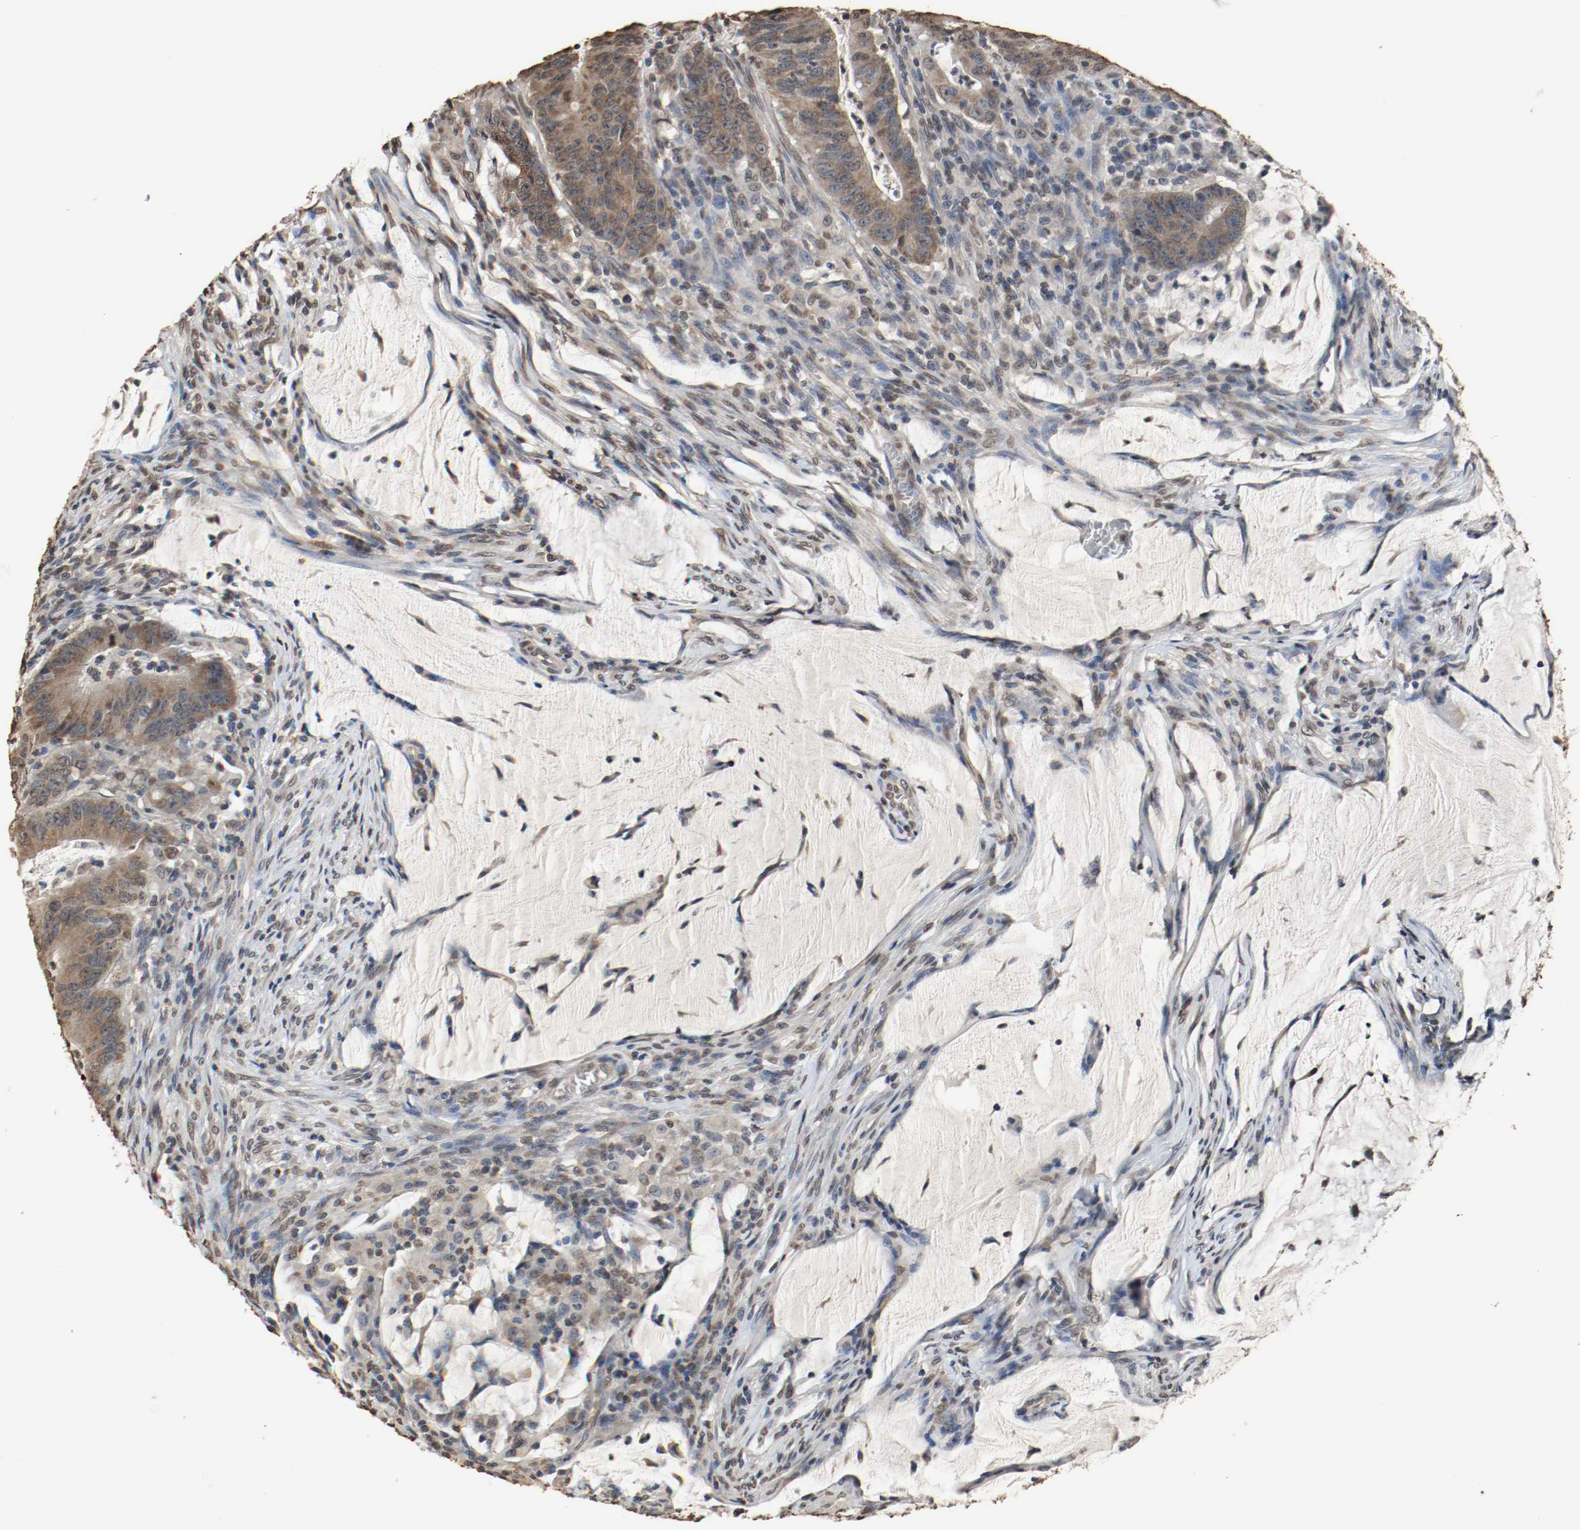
{"staining": {"intensity": "moderate", "quantity": ">75%", "location": "cytoplasmic/membranous"}, "tissue": "colorectal cancer", "cell_type": "Tumor cells", "image_type": "cancer", "snomed": [{"axis": "morphology", "description": "Adenocarcinoma, NOS"}, {"axis": "topography", "description": "Colon"}], "caption": "Protein analysis of colorectal adenocarcinoma tissue demonstrates moderate cytoplasmic/membranous expression in approximately >75% of tumor cells.", "gene": "RTN4", "patient": {"sex": "male", "age": 45}}